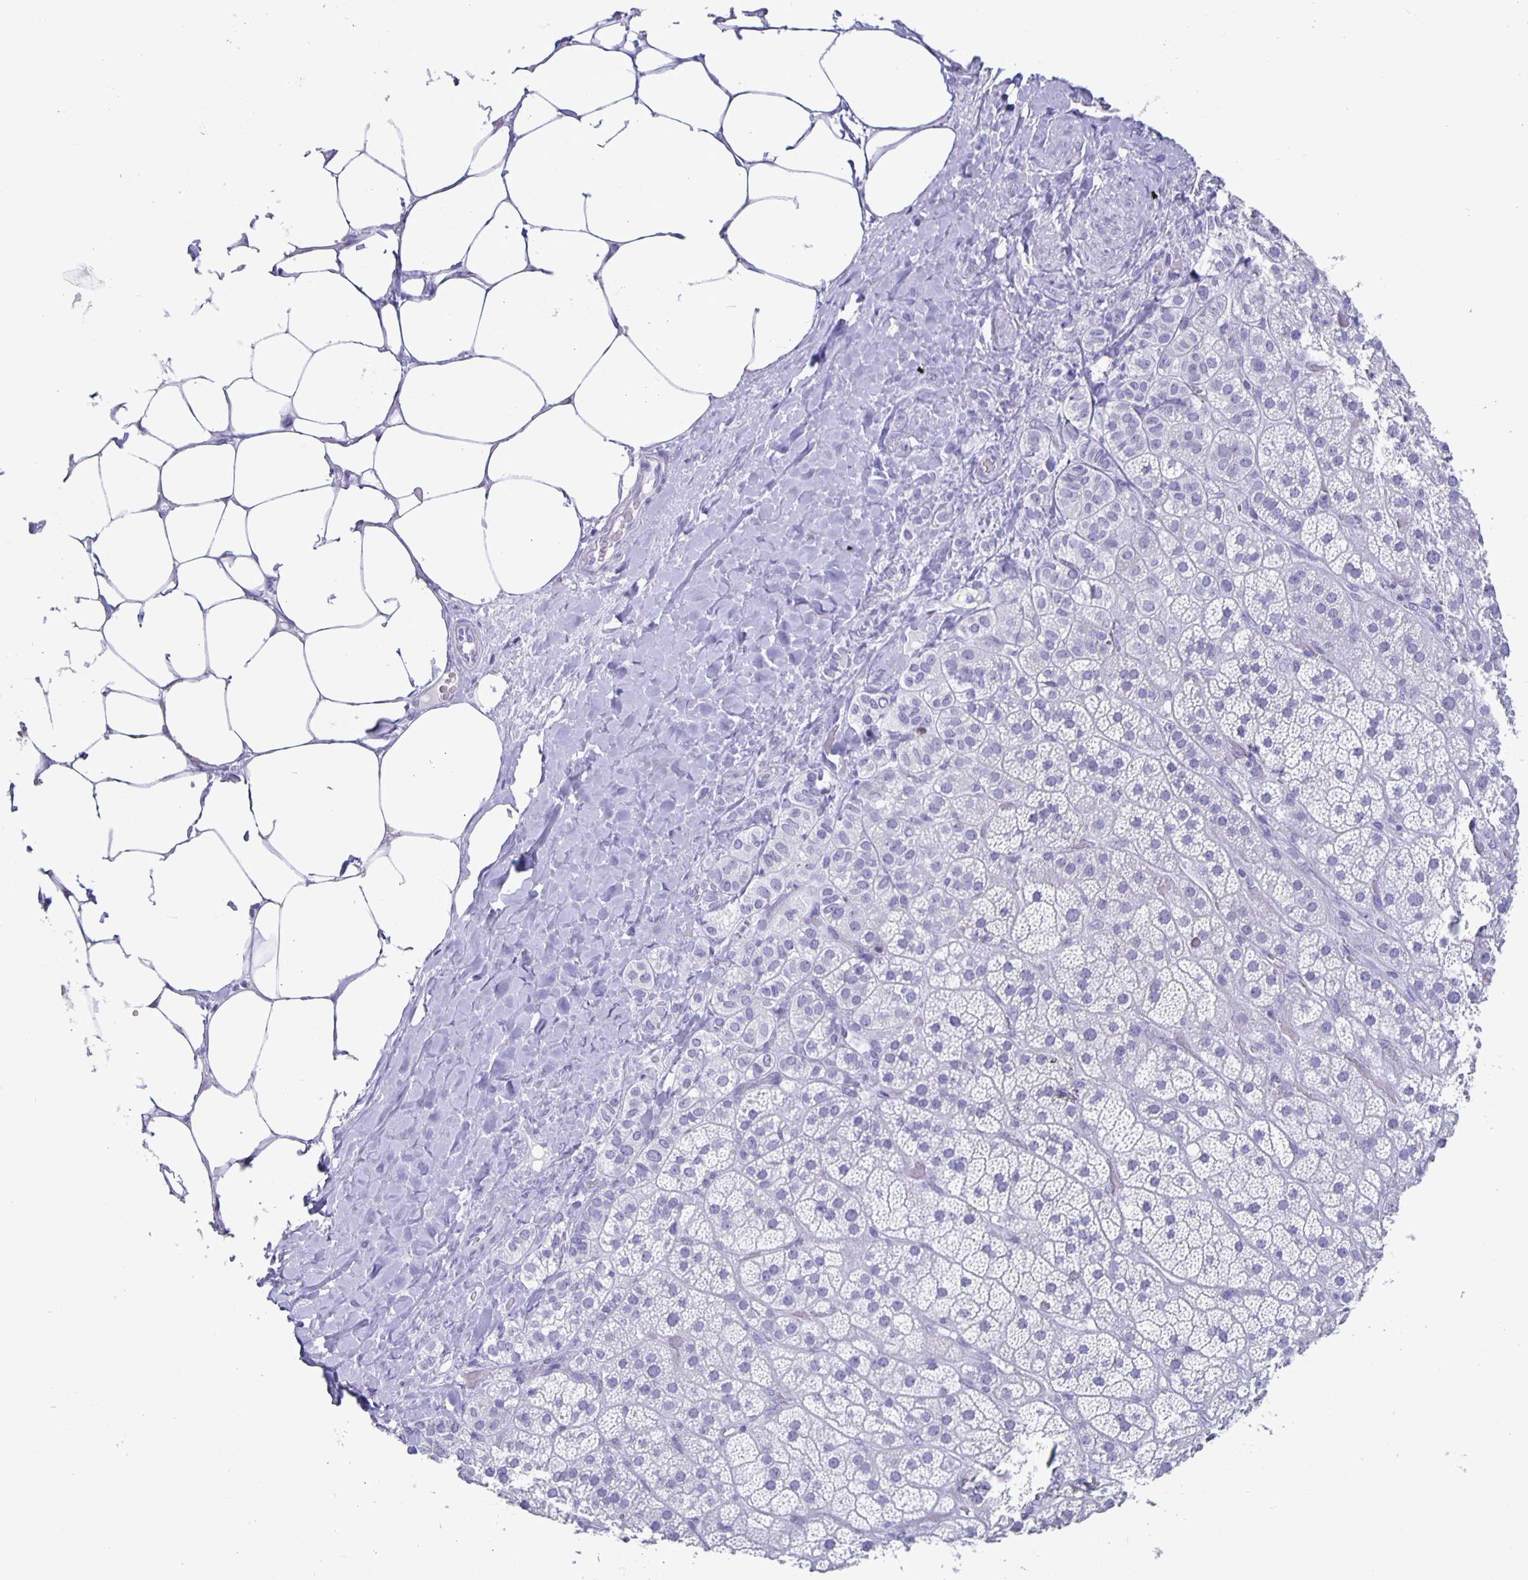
{"staining": {"intensity": "negative", "quantity": "none", "location": "none"}, "tissue": "adrenal gland", "cell_type": "Glandular cells", "image_type": "normal", "snomed": [{"axis": "morphology", "description": "Normal tissue, NOS"}, {"axis": "topography", "description": "Adrenal gland"}], "caption": "There is no significant positivity in glandular cells of adrenal gland. (DAB immunohistochemistry visualized using brightfield microscopy, high magnification).", "gene": "SATB2", "patient": {"sex": "male", "age": 57}}